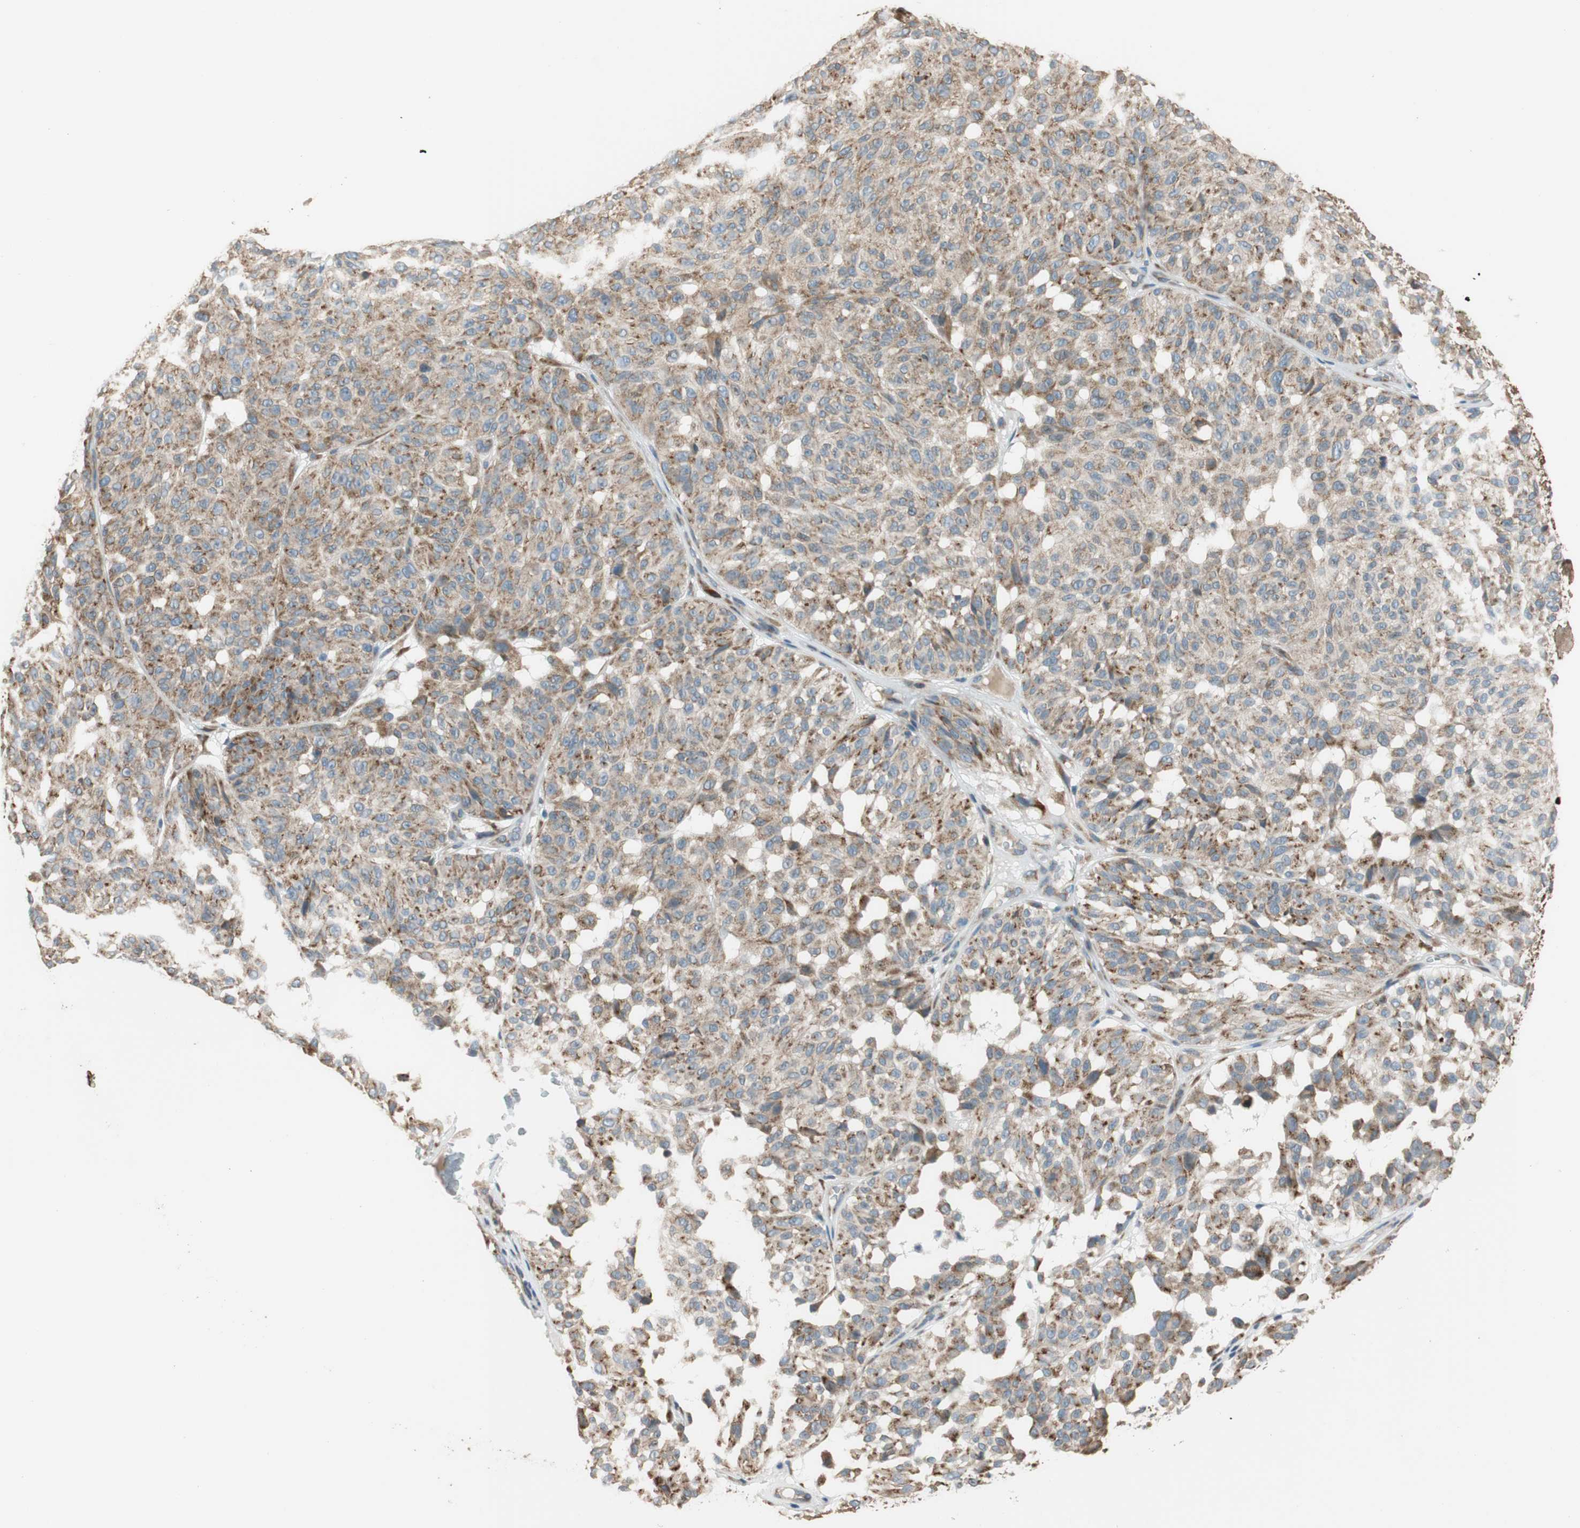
{"staining": {"intensity": "weak", "quantity": "25%-75%", "location": "cytoplasmic/membranous"}, "tissue": "melanoma", "cell_type": "Tumor cells", "image_type": "cancer", "snomed": [{"axis": "morphology", "description": "Malignant melanoma, NOS"}, {"axis": "topography", "description": "Skin"}], "caption": "A low amount of weak cytoplasmic/membranous staining is identified in about 25%-75% of tumor cells in malignant melanoma tissue. The staining is performed using DAB (3,3'-diaminobenzidine) brown chromogen to label protein expression. The nuclei are counter-stained blue using hematoxylin.", "gene": "RPN2", "patient": {"sex": "female", "age": 46}}